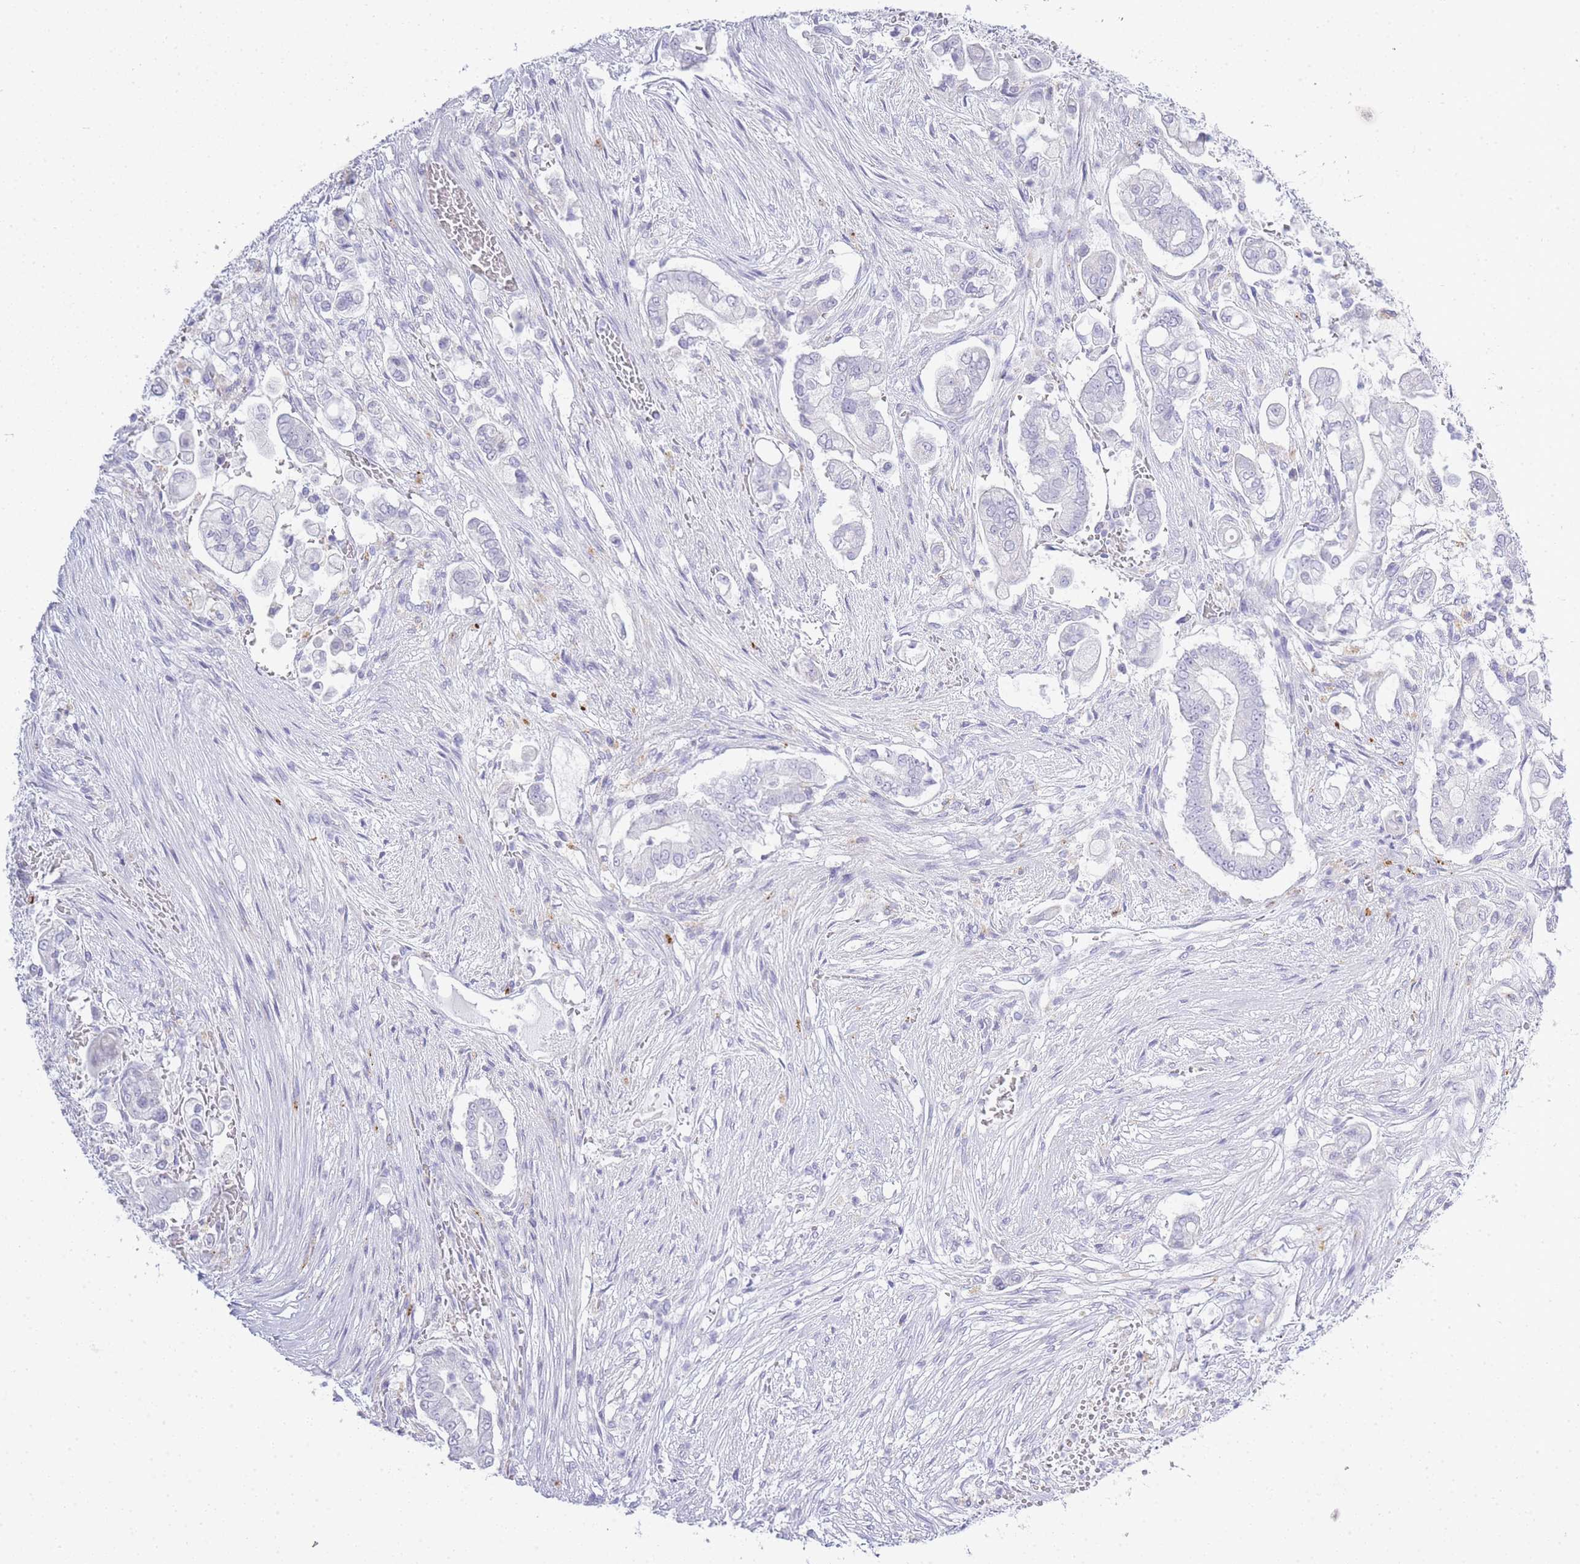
{"staining": {"intensity": "negative", "quantity": "none", "location": "none"}, "tissue": "pancreatic cancer", "cell_type": "Tumor cells", "image_type": "cancer", "snomed": [{"axis": "morphology", "description": "Adenocarcinoma, NOS"}, {"axis": "topography", "description": "Pancreas"}], "caption": "DAB (3,3'-diaminobenzidine) immunohistochemical staining of human adenocarcinoma (pancreatic) shows no significant positivity in tumor cells. (Brightfield microscopy of DAB (3,3'-diaminobenzidine) immunohistochemistry at high magnification).", "gene": "RHO", "patient": {"sex": "female", "age": 69}}